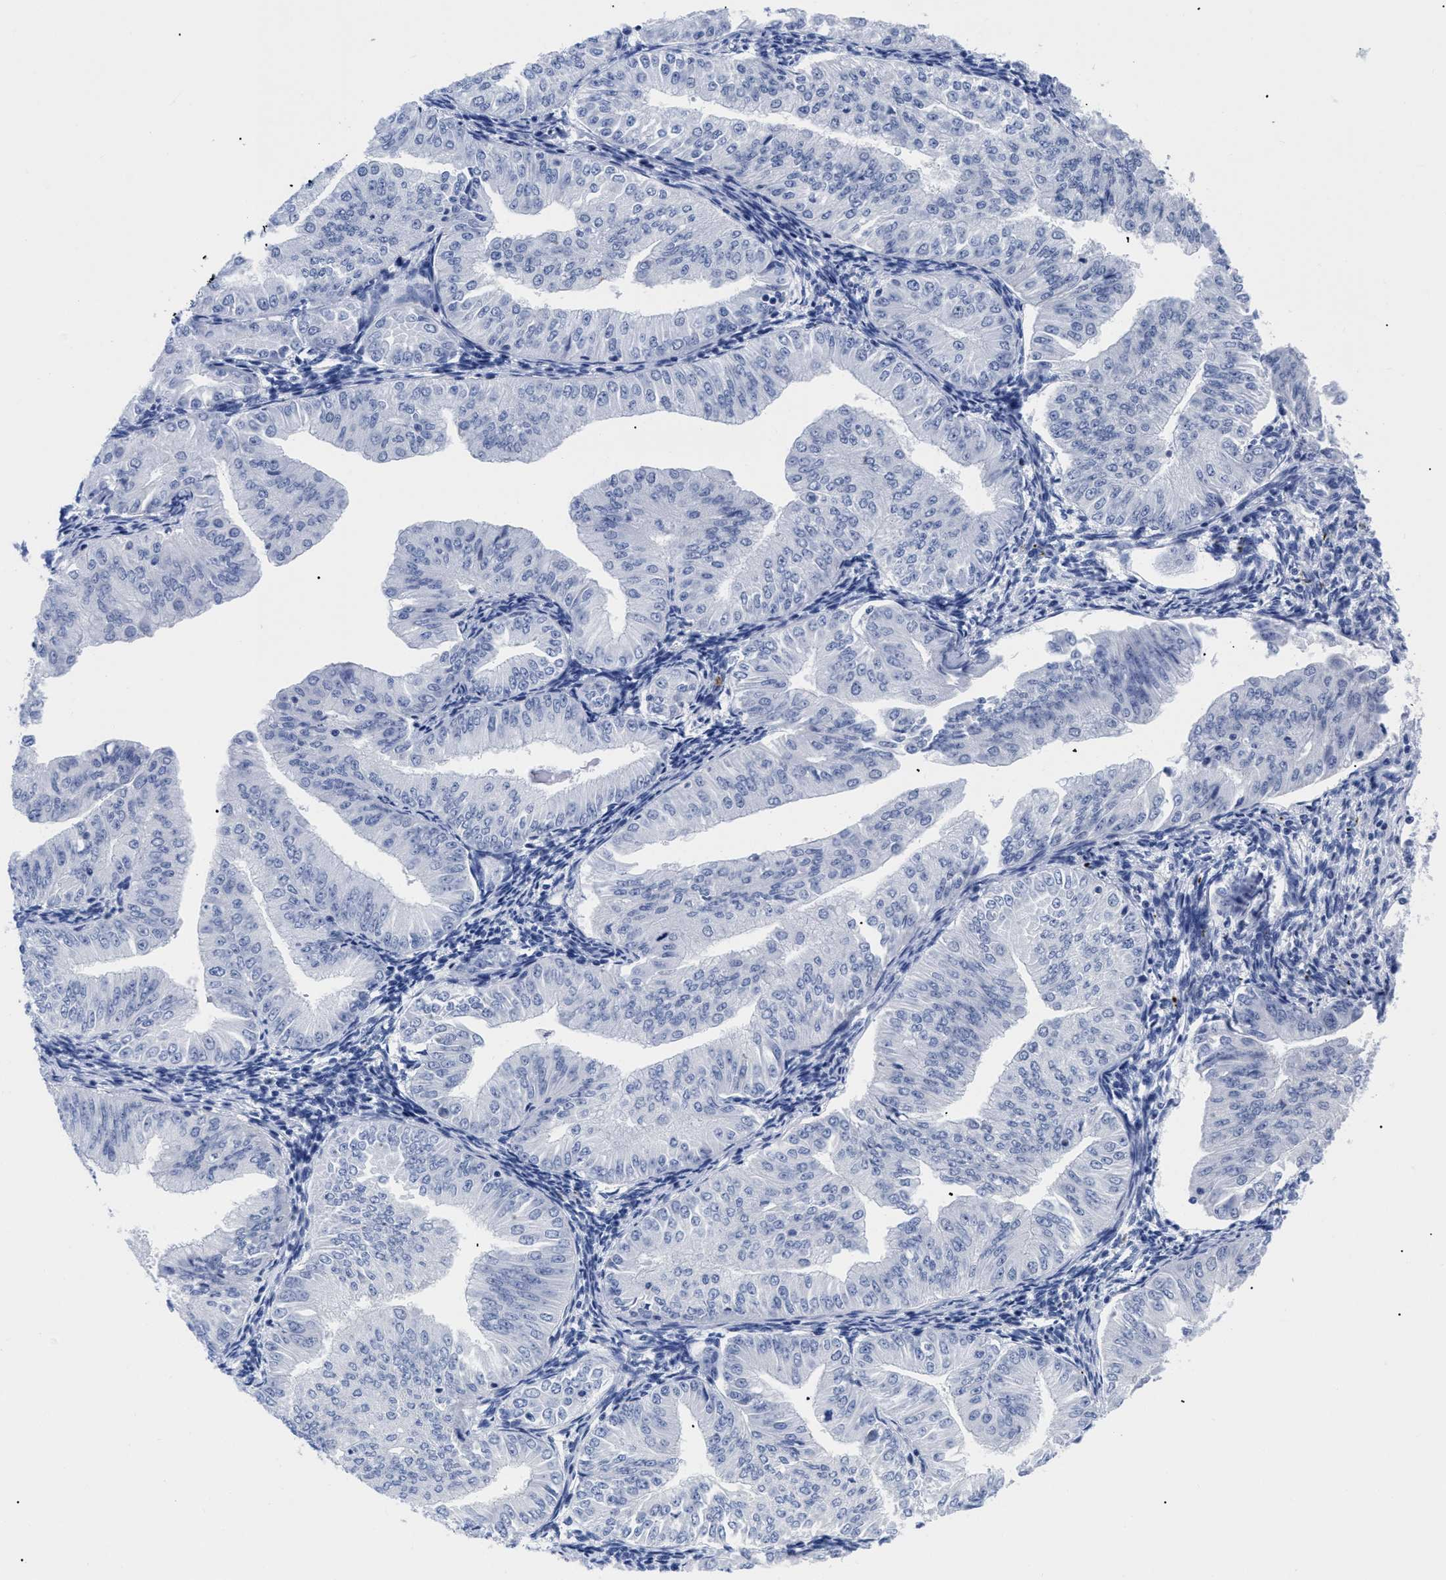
{"staining": {"intensity": "negative", "quantity": "none", "location": "none"}, "tissue": "endometrial cancer", "cell_type": "Tumor cells", "image_type": "cancer", "snomed": [{"axis": "morphology", "description": "Normal tissue, NOS"}, {"axis": "morphology", "description": "Adenocarcinoma, NOS"}, {"axis": "topography", "description": "Endometrium"}], "caption": "Immunohistochemistry micrograph of neoplastic tissue: endometrial cancer (adenocarcinoma) stained with DAB (3,3'-diaminobenzidine) displays no significant protein positivity in tumor cells.", "gene": "TREML1", "patient": {"sex": "female", "age": 53}}